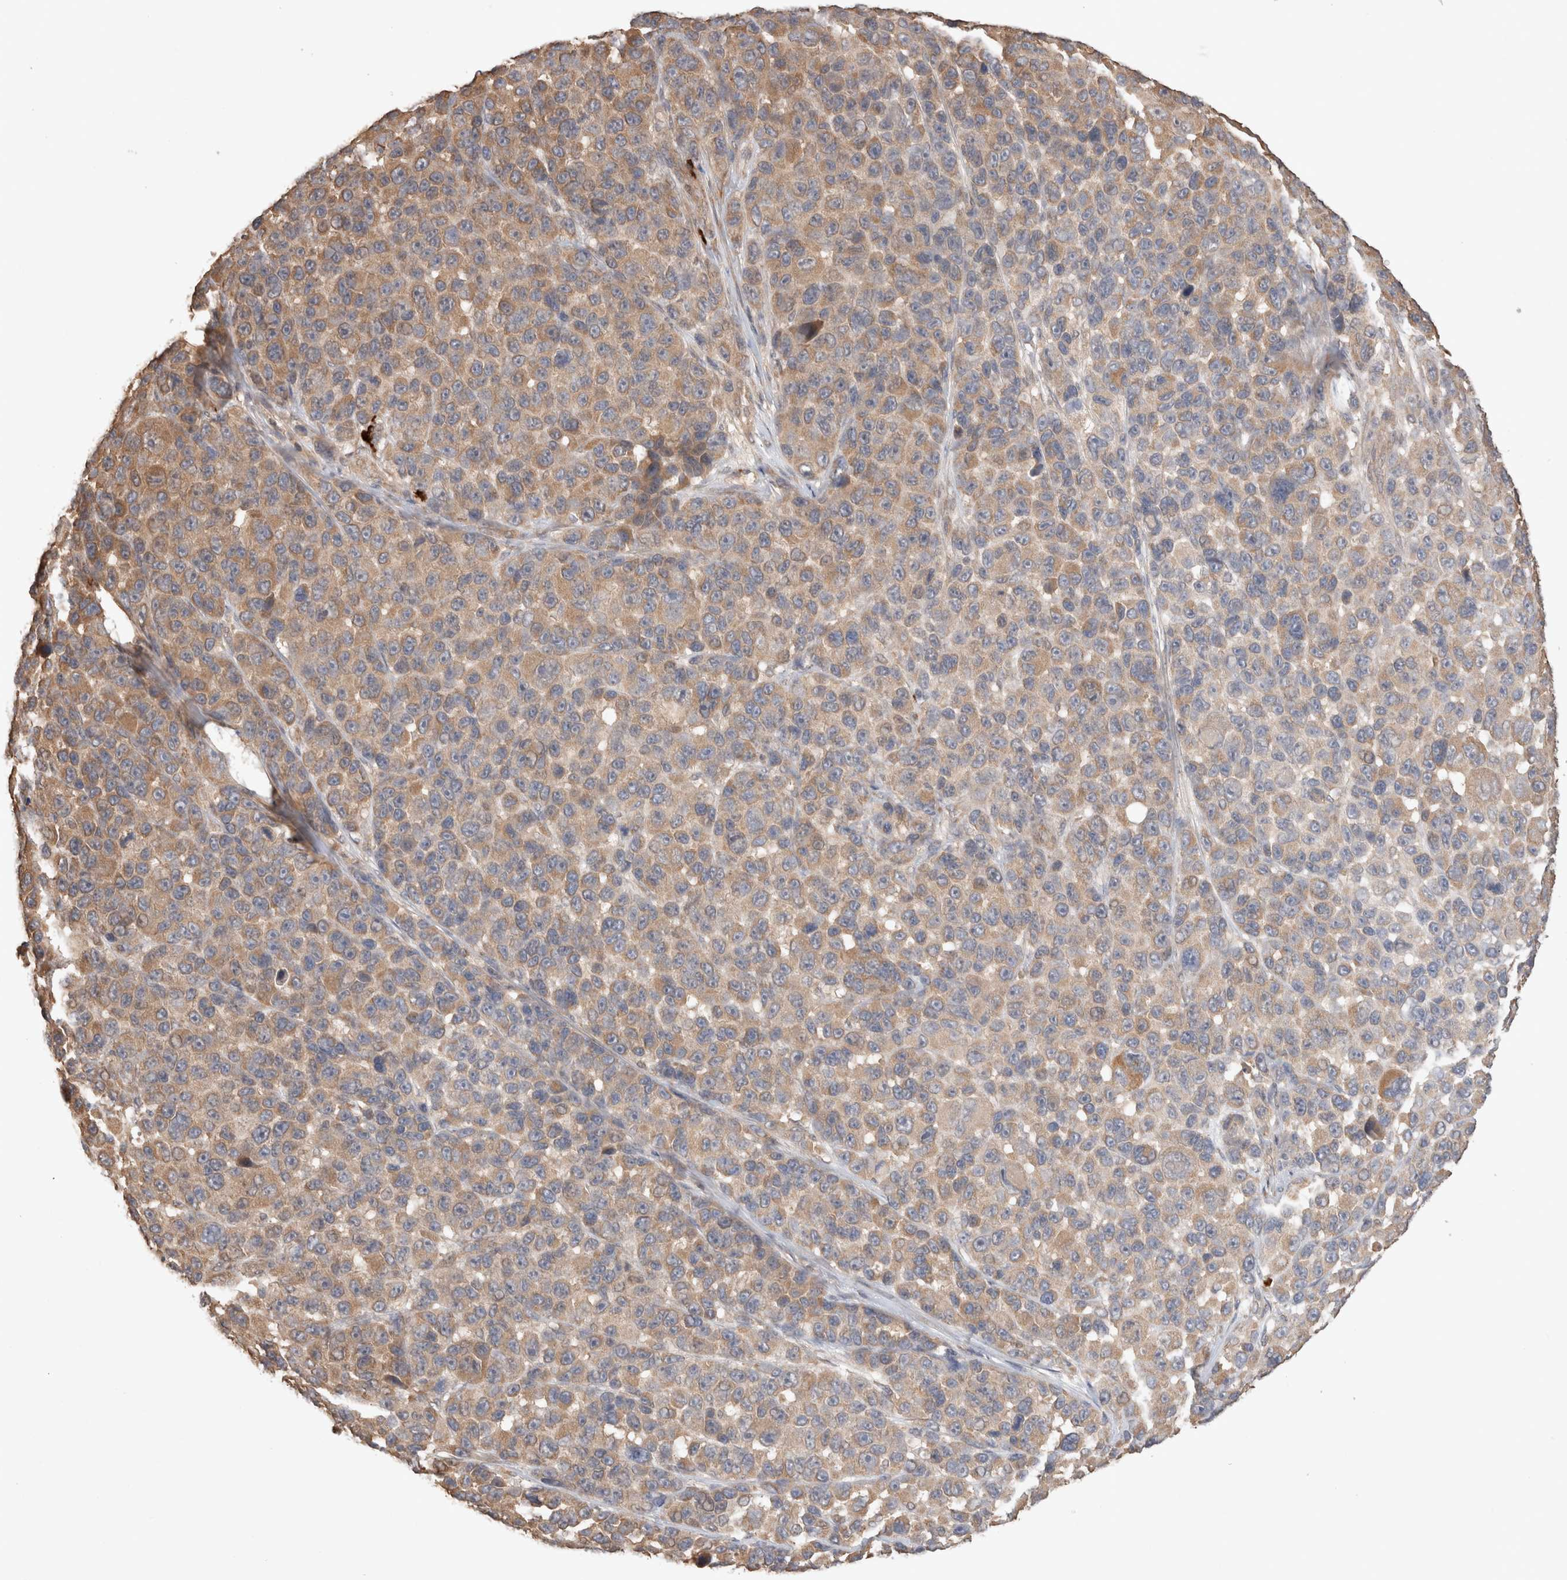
{"staining": {"intensity": "moderate", "quantity": "25%-75%", "location": "cytoplasmic/membranous"}, "tissue": "melanoma", "cell_type": "Tumor cells", "image_type": "cancer", "snomed": [{"axis": "morphology", "description": "Malignant melanoma, NOS"}, {"axis": "topography", "description": "Skin"}], "caption": "Immunohistochemical staining of melanoma displays moderate cytoplasmic/membranous protein staining in about 25%-75% of tumor cells. (DAB (3,3'-diaminobenzidine) IHC, brown staining for protein, blue staining for nuclei).", "gene": "HROB", "patient": {"sex": "male", "age": 53}}